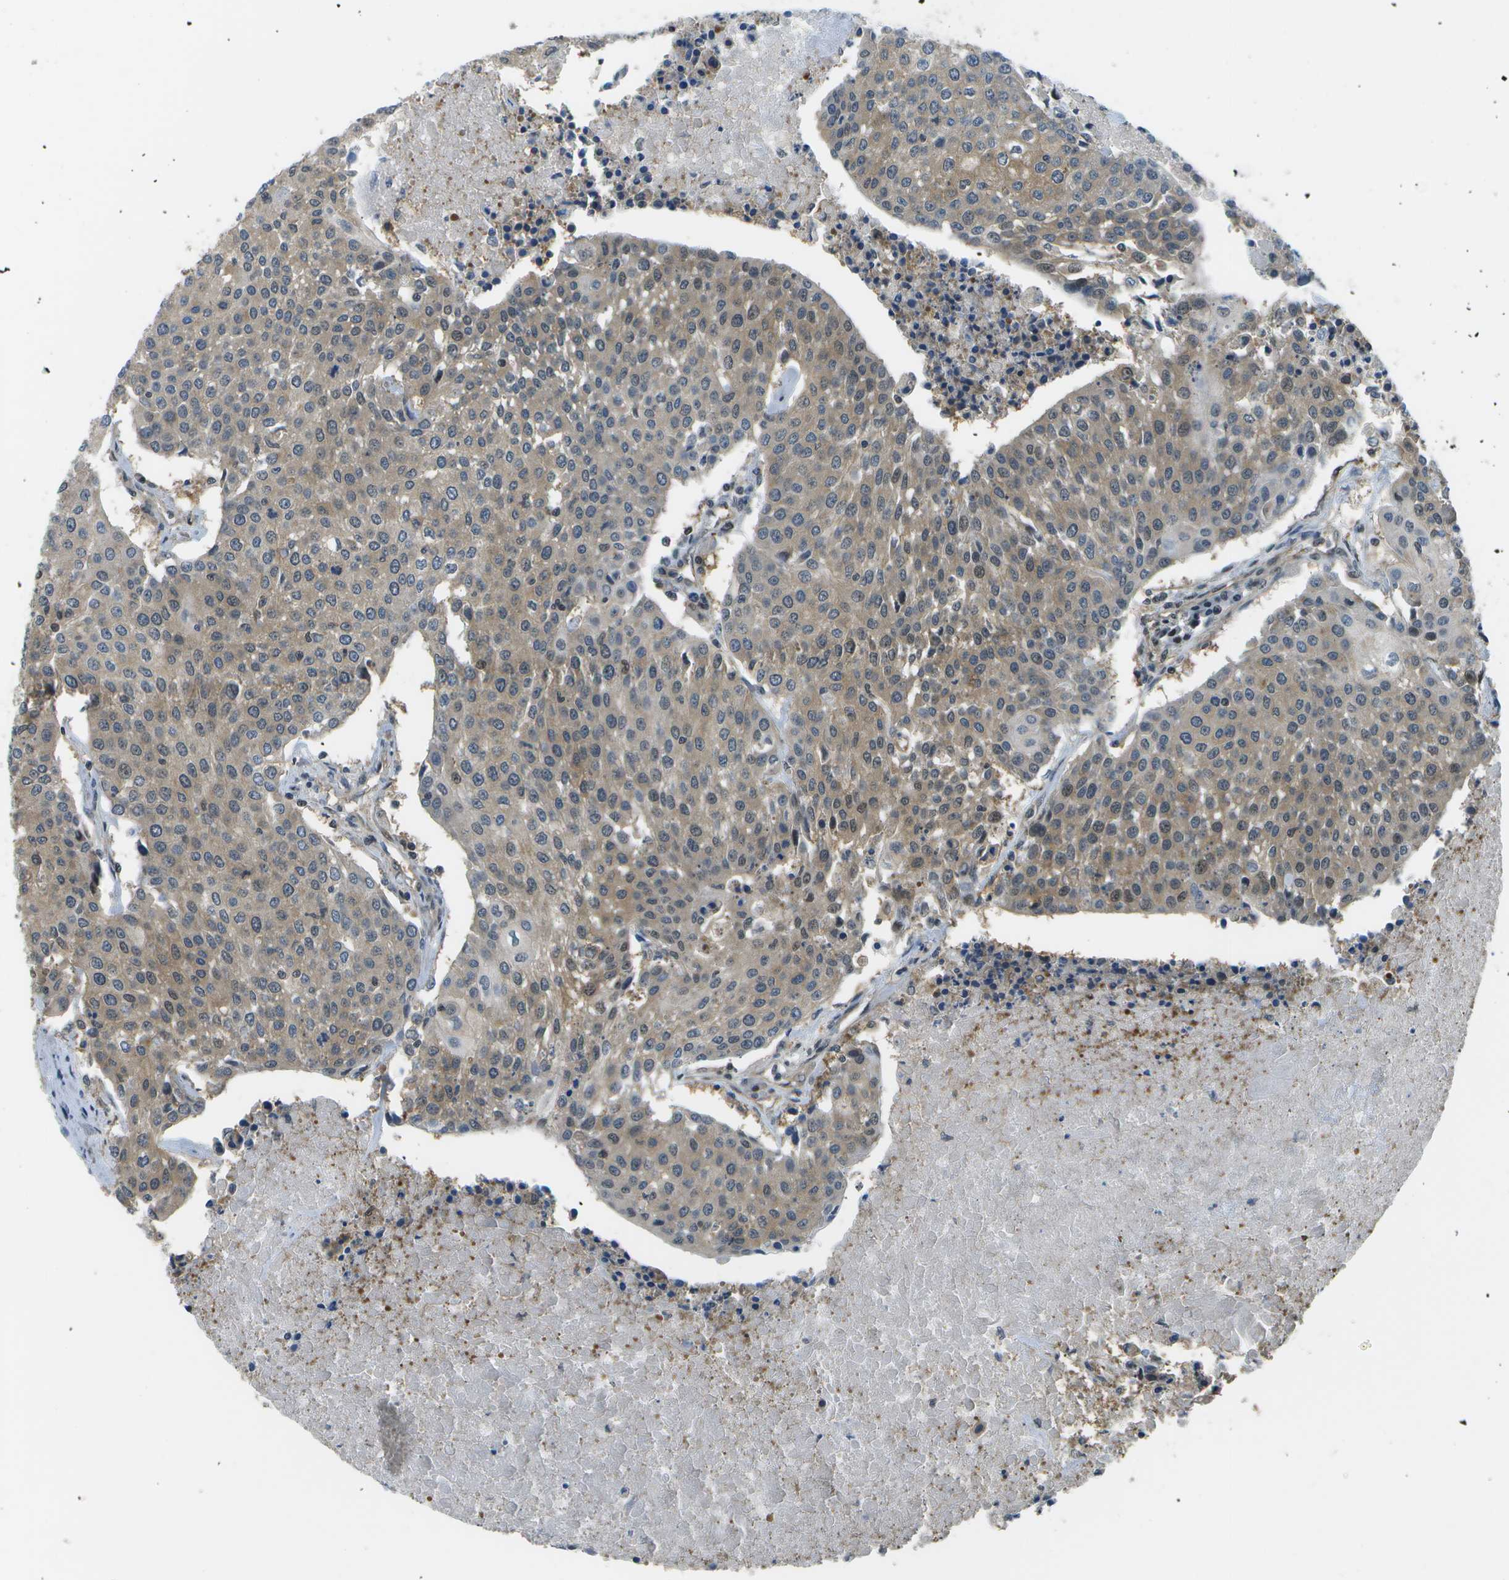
{"staining": {"intensity": "moderate", "quantity": ">75%", "location": "cytoplasmic/membranous"}, "tissue": "urothelial cancer", "cell_type": "Tumor cells", "image_type": "cancer", "snomed": [{"axis": "morphology", "description": "Urothelial carcinoma, High grade"}, {"axis": "topography", "description": "Urinary bladder"}], "caption": "Urothelial carcinoma (high-grade) was stained to show a protein in brown. There is medium levels of moderate cytoplasmic/membranous expression in about >75% of tumor cells.", "gene": "ENPP5", "patient": {"sex": "female", "age": 85}}